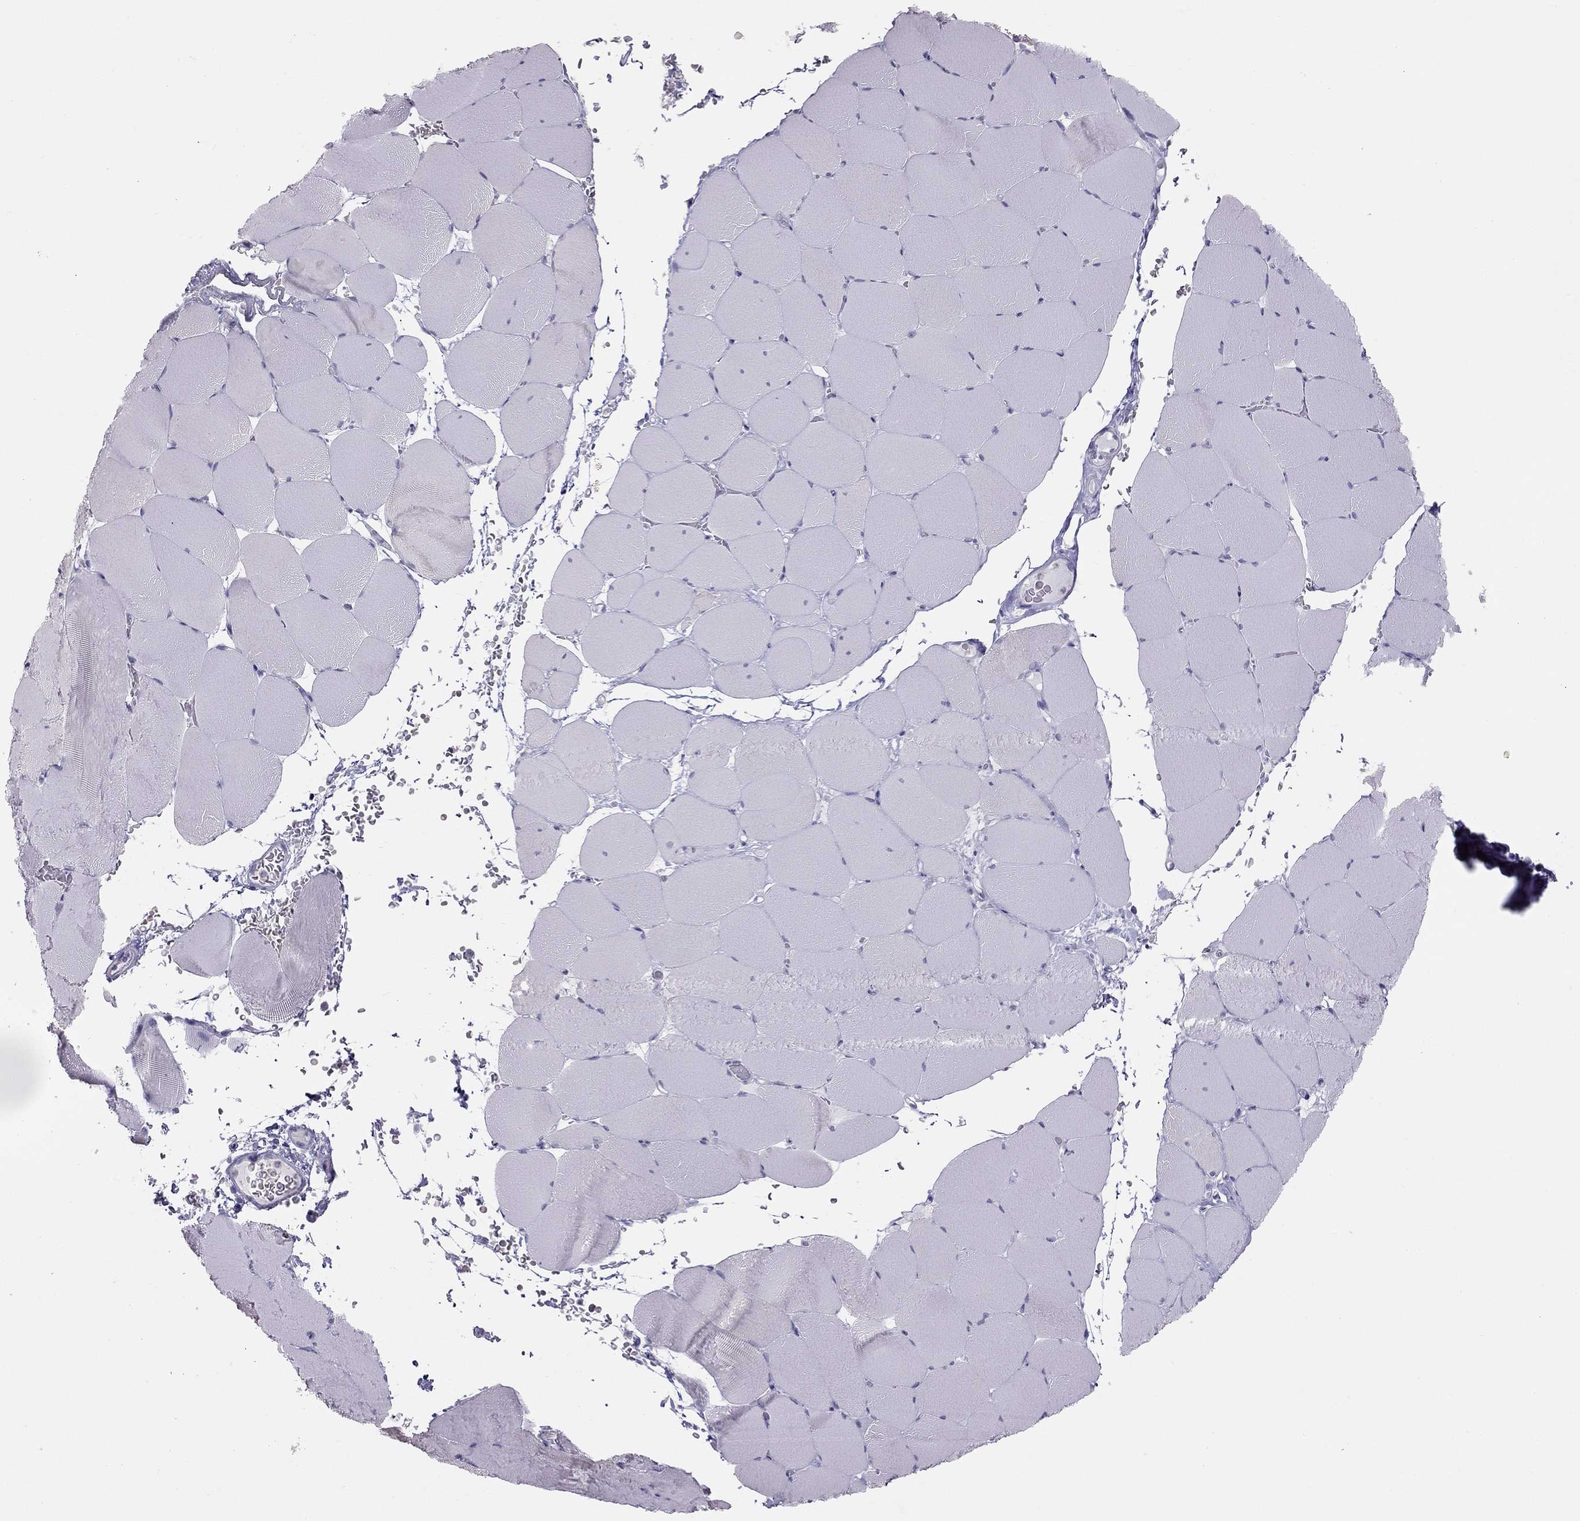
{"staining": {"intensity": "negative", "quantity": "none", "location": "none"}, "tissue": "skeletal muscle", "cell_type": "Myocytes", "image_type": "normal", "snomed": [{"axis": "morphology", "description": "Normal tissue, NOS"}, {"axis": "topography", "description": "Skeletal muscle"}], "caption": "DAB (3,3'-diaminobenzidine) immunohistochemical staining of benign human skeletal muscle displays no significant staining in myocytes.", "gene": "SPATA12", "patient": {"sex": "female", "age": 37}}